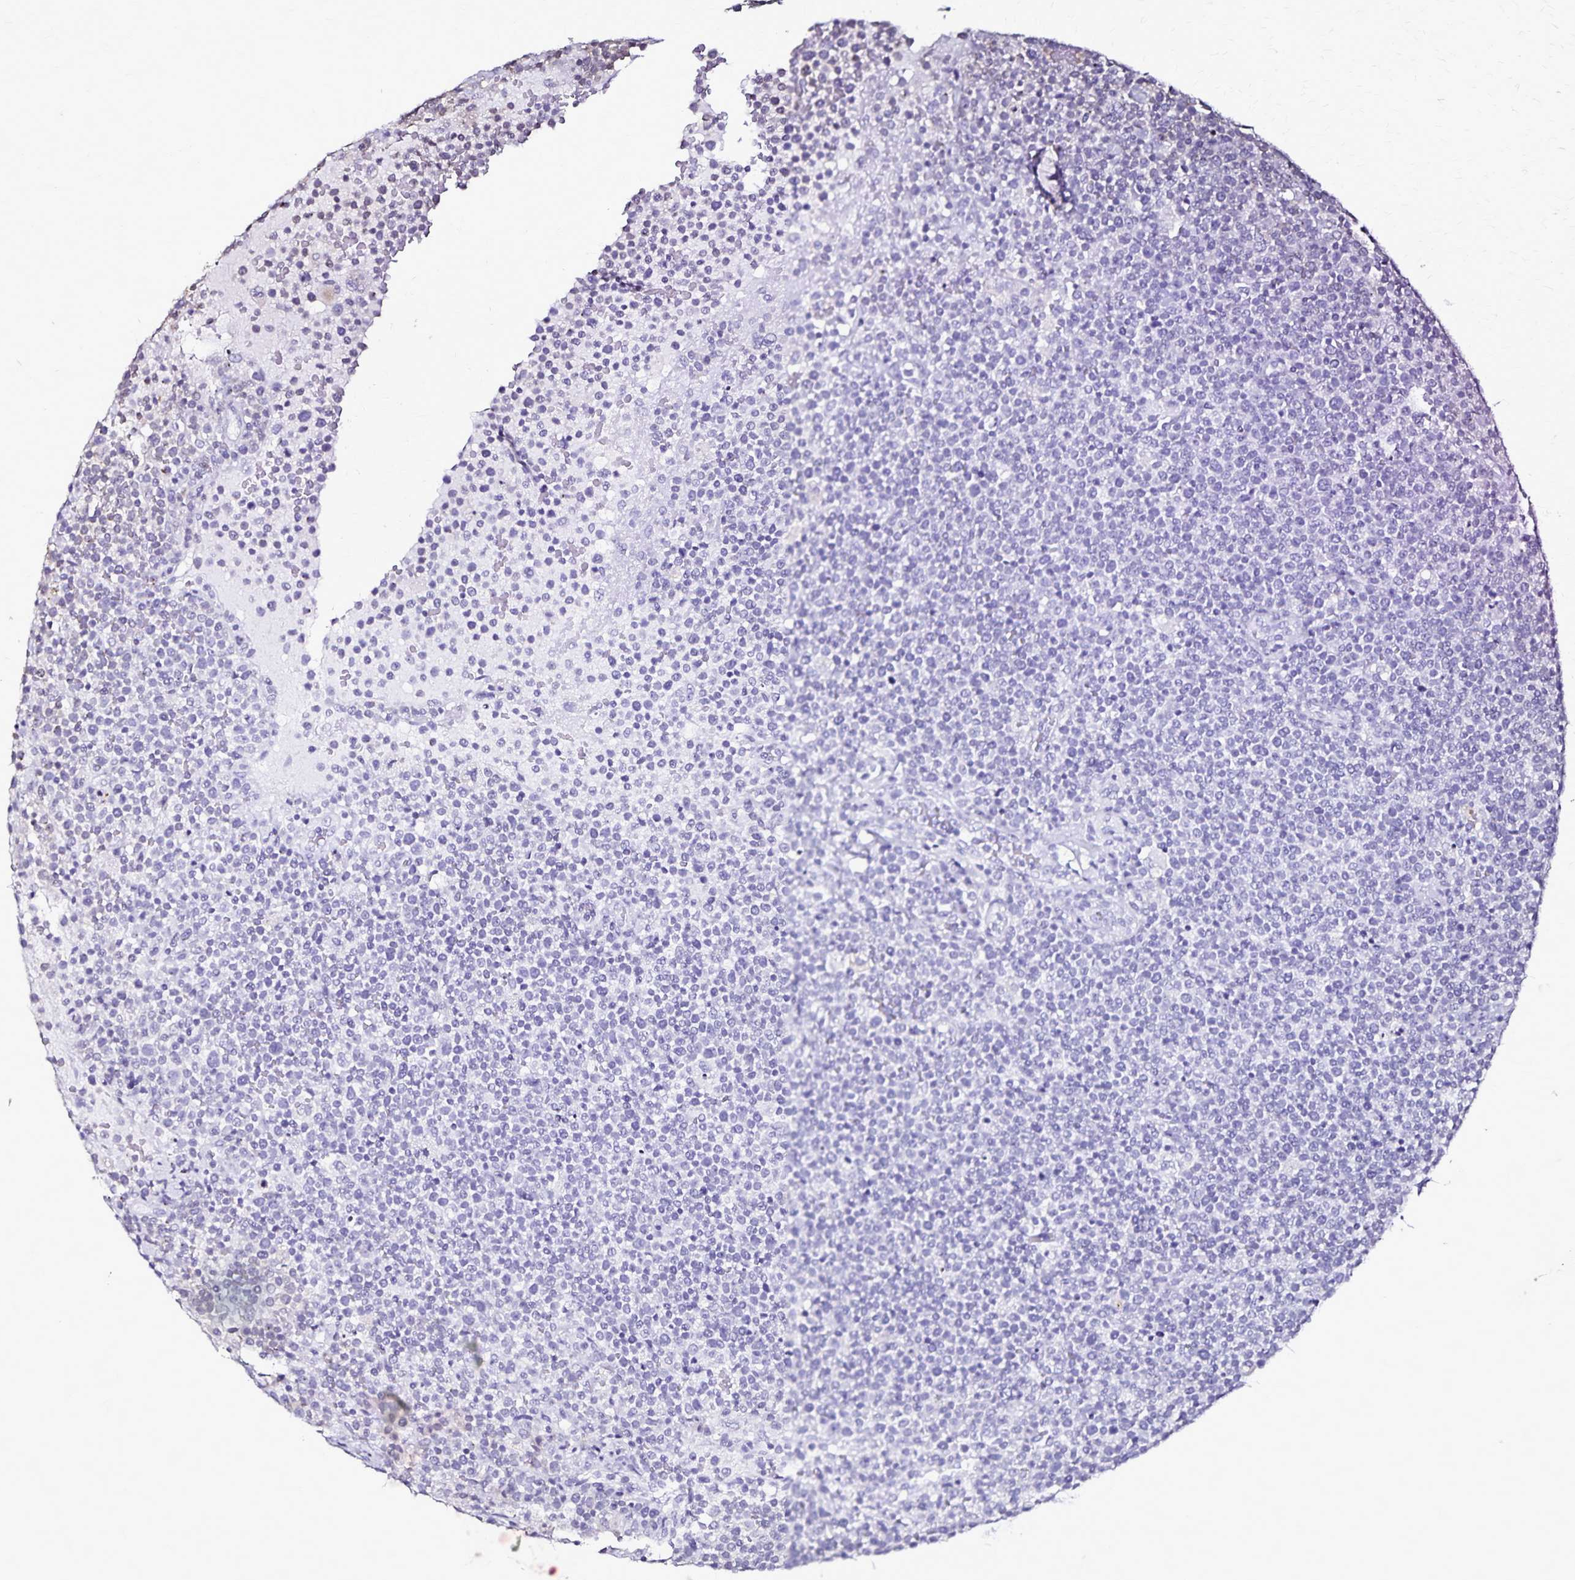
{"staining": {"intensity": "negative", "quantity": "none", "location": "none"}, "tissue": "lymphoma", "cell_type": "Tumor cells", "image_type": "cancer", "snomed": [{"axis": "morphology", "description": "Malignant lymphoma, non-Hodgkin's type, High grade"}, {"axis": "topography", "description": "Lymph node"}], "caption": "This is an immunohistochemistry photomicrograph of human lymphoma. There is no positivity in tumor cells.", "gene": "CHMP1B", "patient": {"sex": "male", "age": 61}}